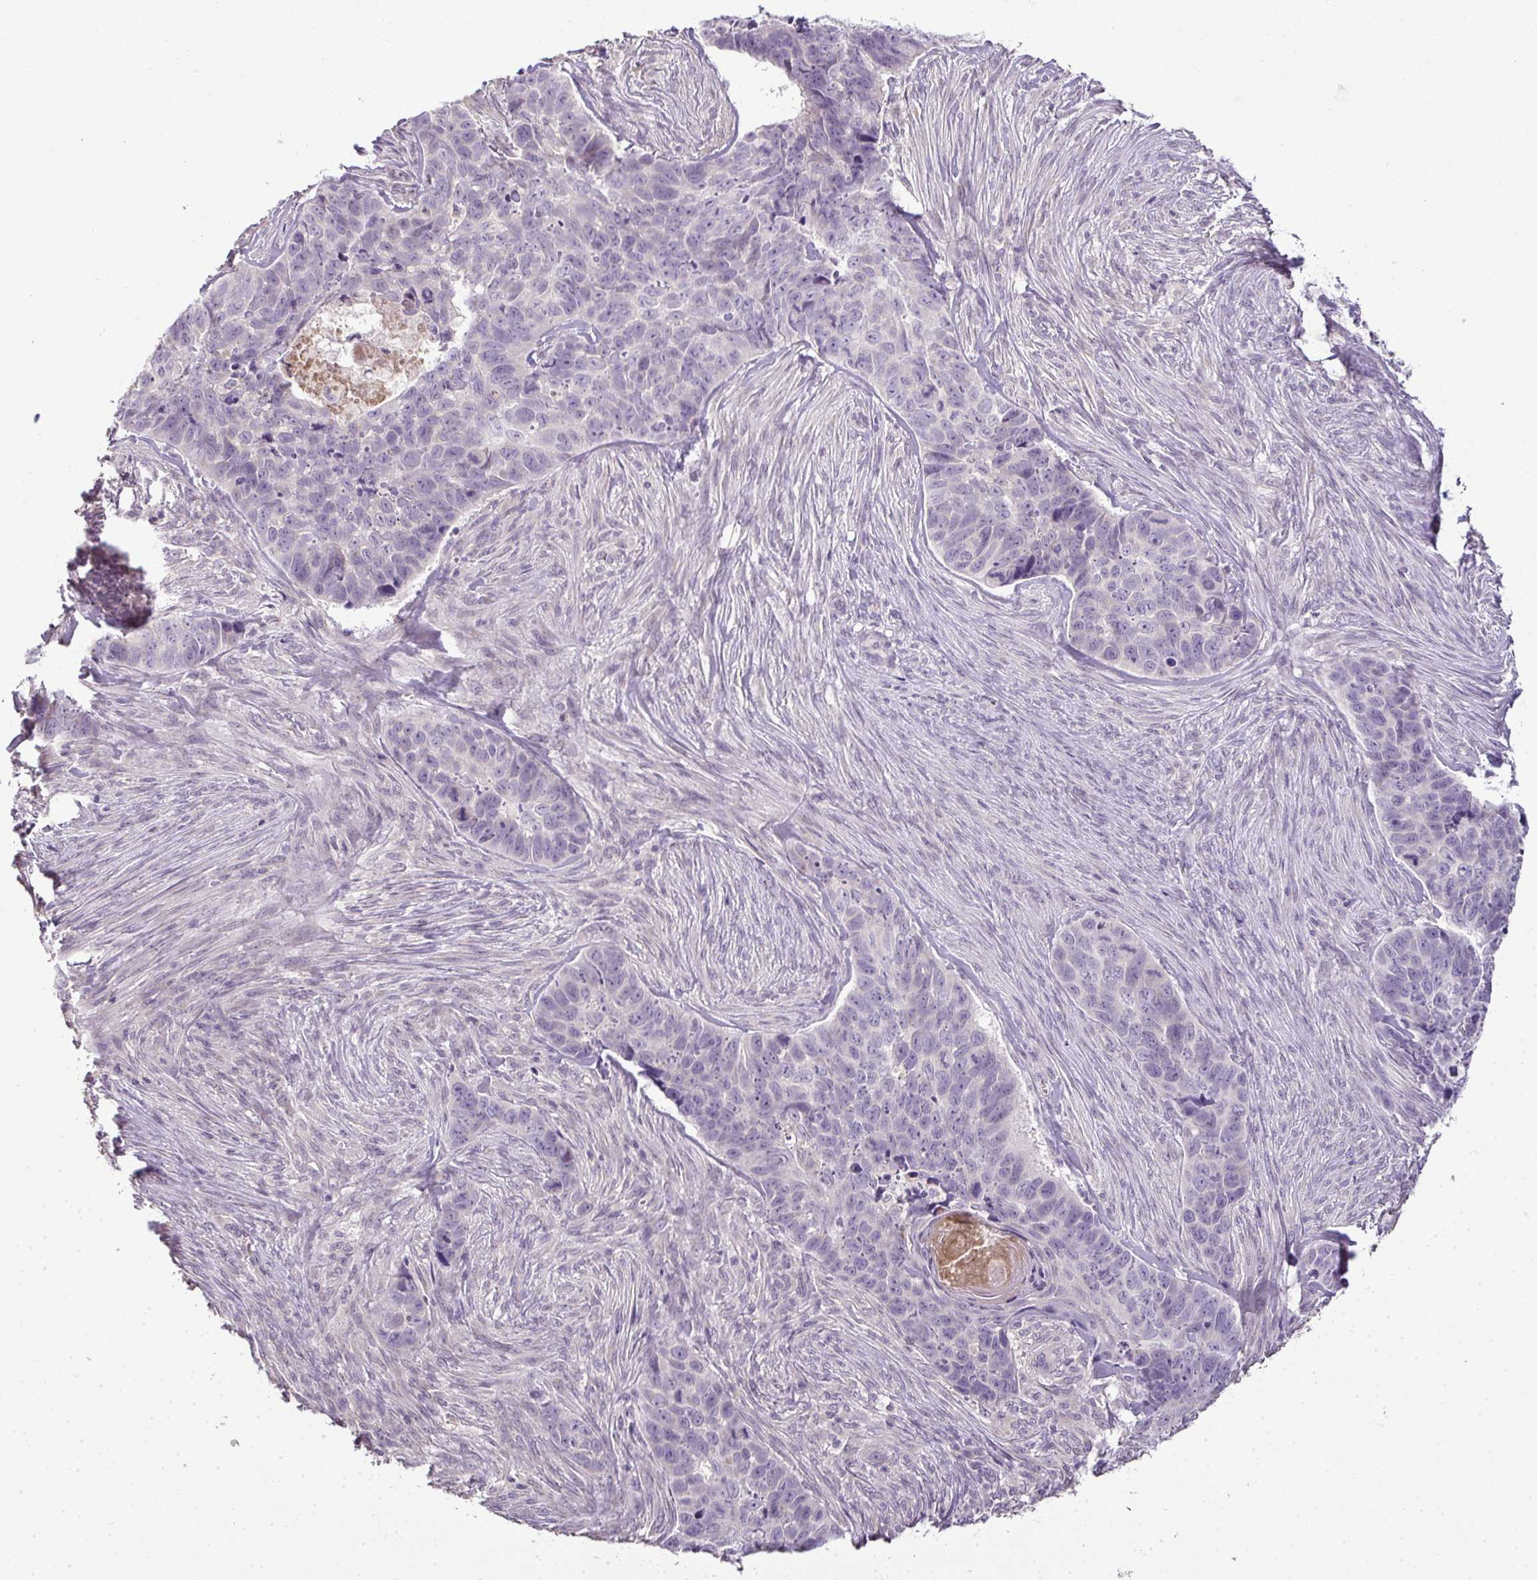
{"staining": {"intensity": "negative", "quantity": "none", "location": "none"}, "tissue": "skin cancer", "cell_type": "Tumor cells", "image_type": "cancer", "snomed": [{"axis": "morphology", "description": "Basal cell carcinoma"}, {"axis": "topography", "description": "Skin"}], "caption": "Photomicrograph shows no protein positivity in tumor cells of basal cell carcinoma (skin) tissue.", "gene": "CMPK1", "patient": {"sex": "female", "age": 82}}